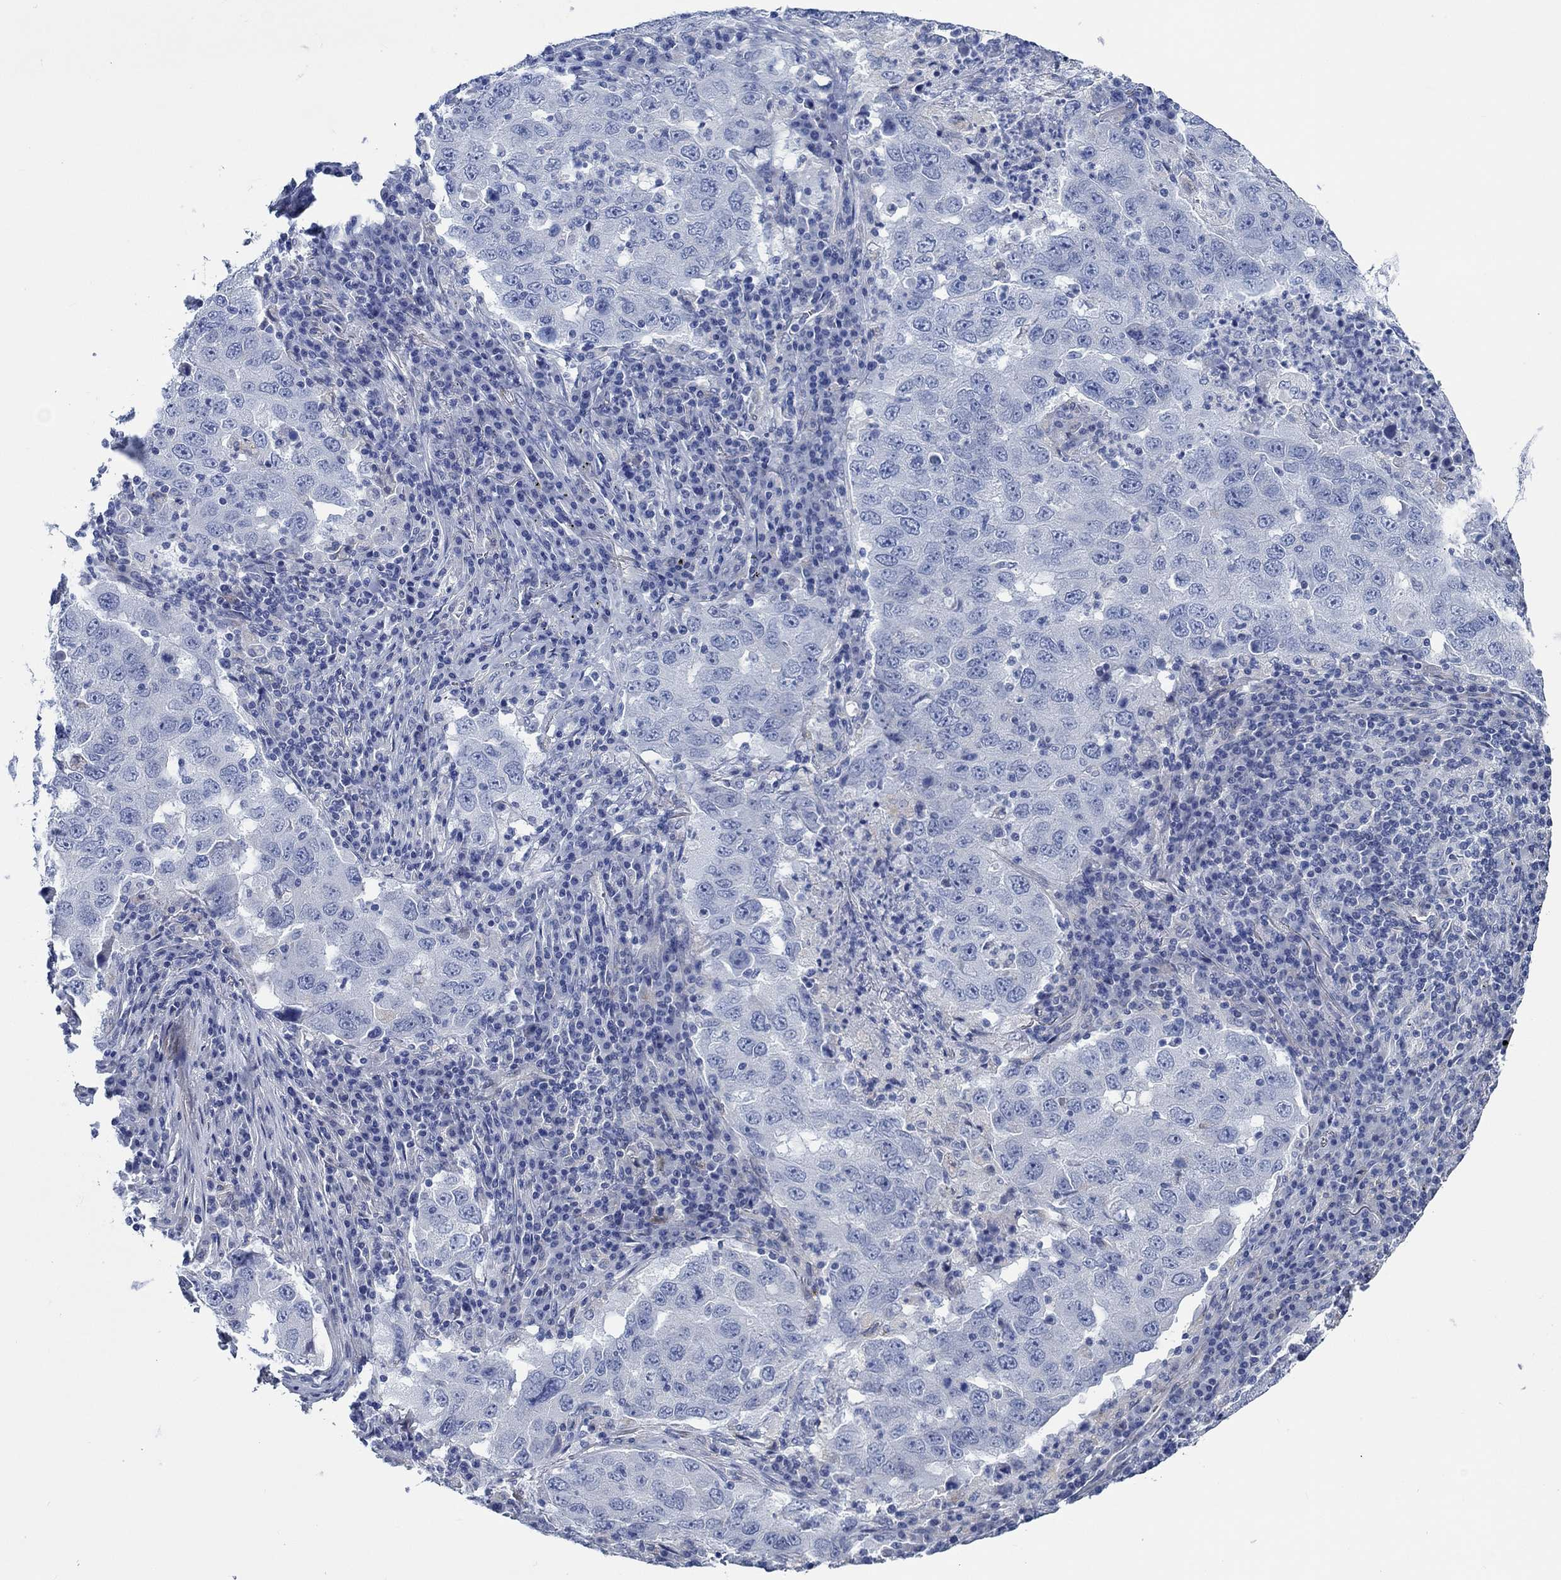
{"staining": {"intensity": "negative", "quantity": "none", "location": "none"}, "tissue": "lung cancer", "cell_type": "Tumor cells", "image_type": "cancer", "snomed": [{"axis": "morphology", "description": "Adenocarcinoma, NOS"}, {"axis": "topography", "description": "Lung"}], "caption": "Image shows no significant protein positivity in tumor cells of lung cancer. (DAB (3,3'-diaminobenzidine) immunohistochemistry (IHC) visualized using brightfield microscopy, high magnification).", "gene": "SVEP1", "patient": {"sex": "male", "age": 73}}